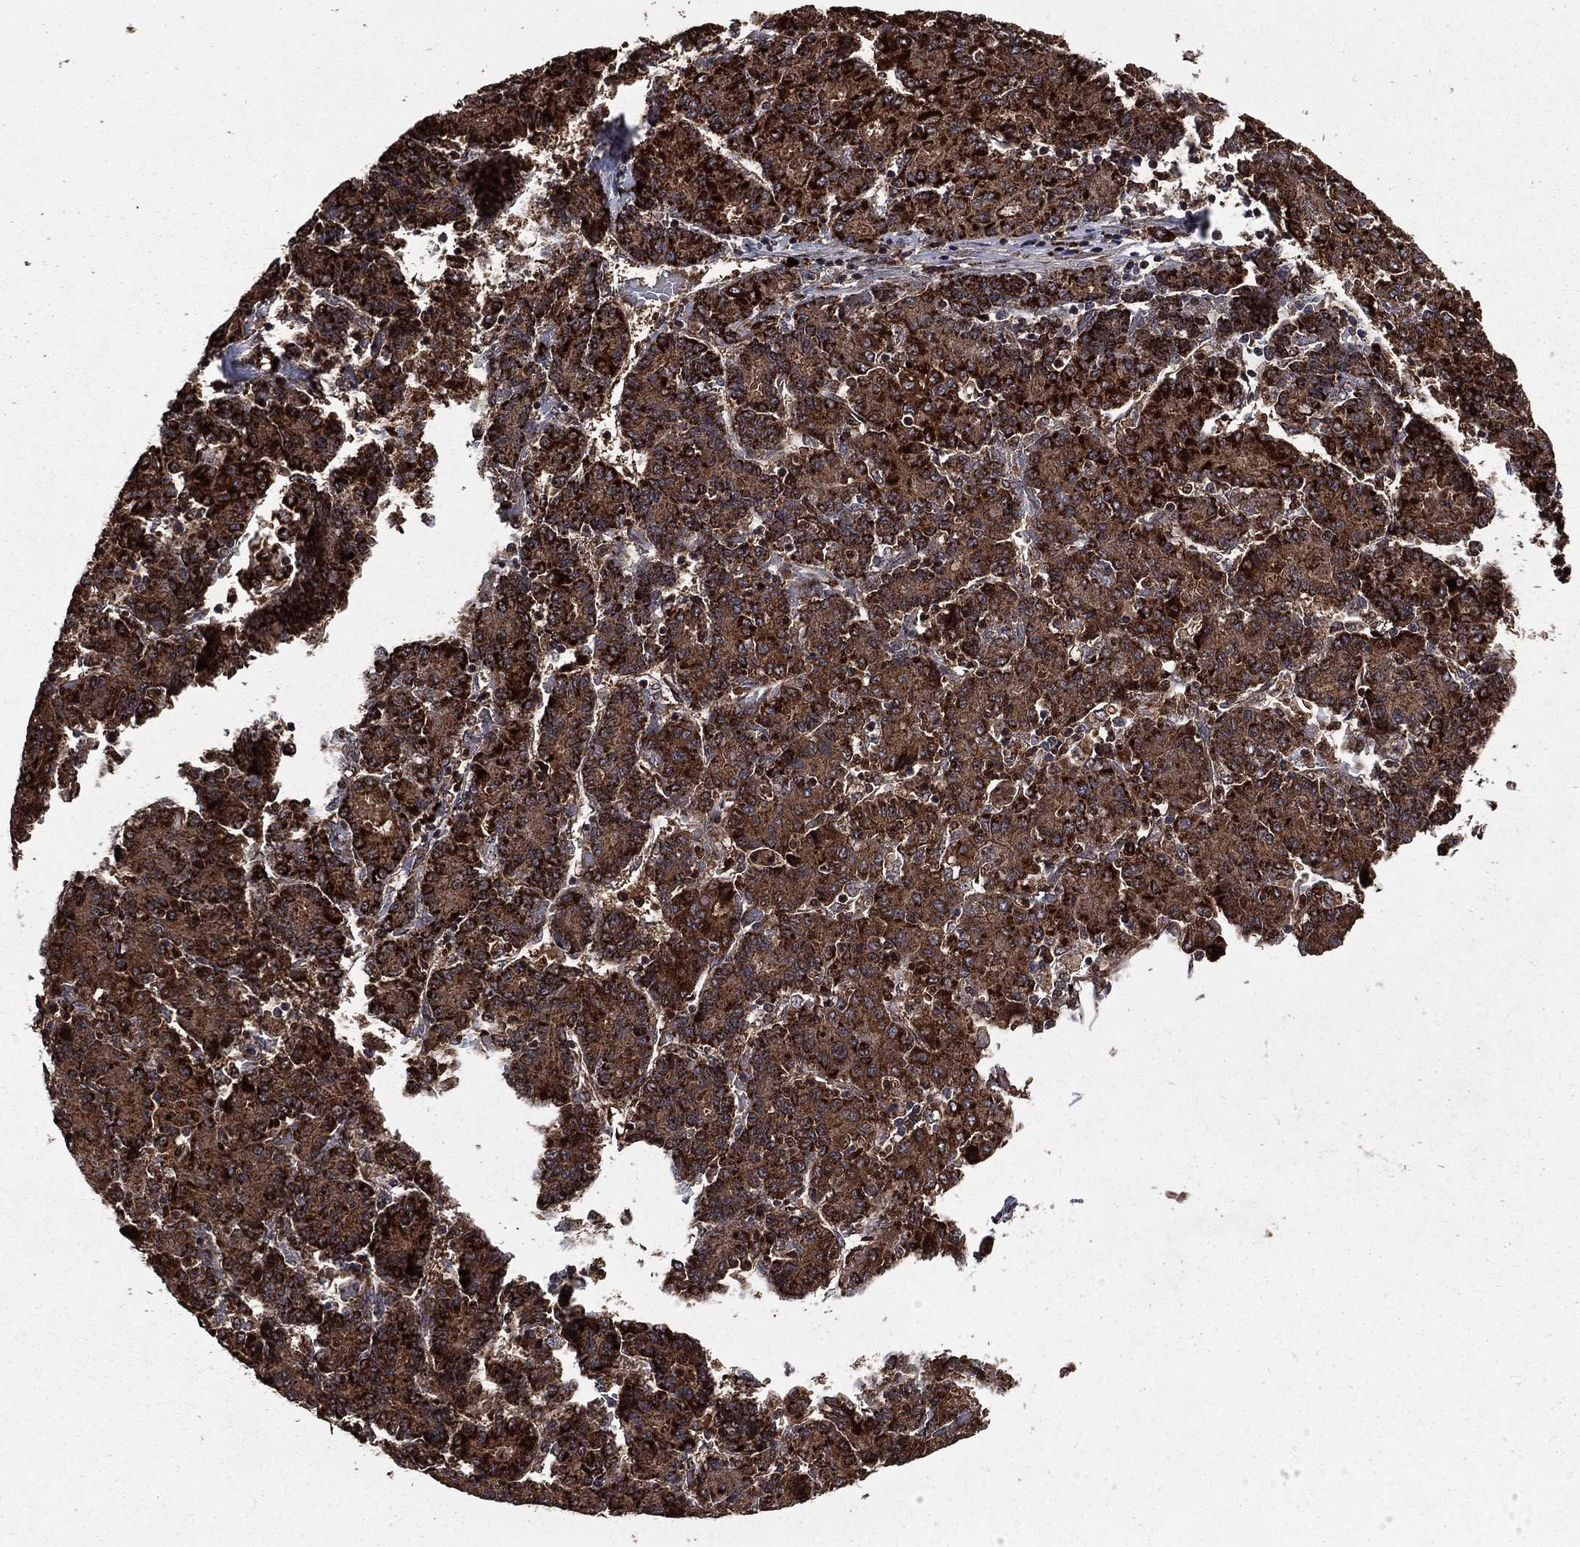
{"staining": {"intensity": "strong", "quantity": ">75%", "location": "cytoplasmic/membranous"}, "tissue": "liver cancer", "cell_type": "Tumor cells", "image_type": "cancer", "snomed": [{"axis": "morphology", "description": "Carcinoma, Hepatocellular, NOS"}, {"axis": "topography", "description": "Liver"}], "caption": "Protein positivity by immunohistochemistry (IHC) shows strong cytoplasmic/membranous expression in about >75% of tumor cells in liver cancer (hepatocellular carcinoma). The staining was performed using DAB (3,3'-diaminobenzidine) to visualize the protein expression in brown, while the nuclei were stained in blue with hematoxylin (Magnification: 20x).", "gene": "LENG8", "patient": {"sex": "male", "age": 65}}